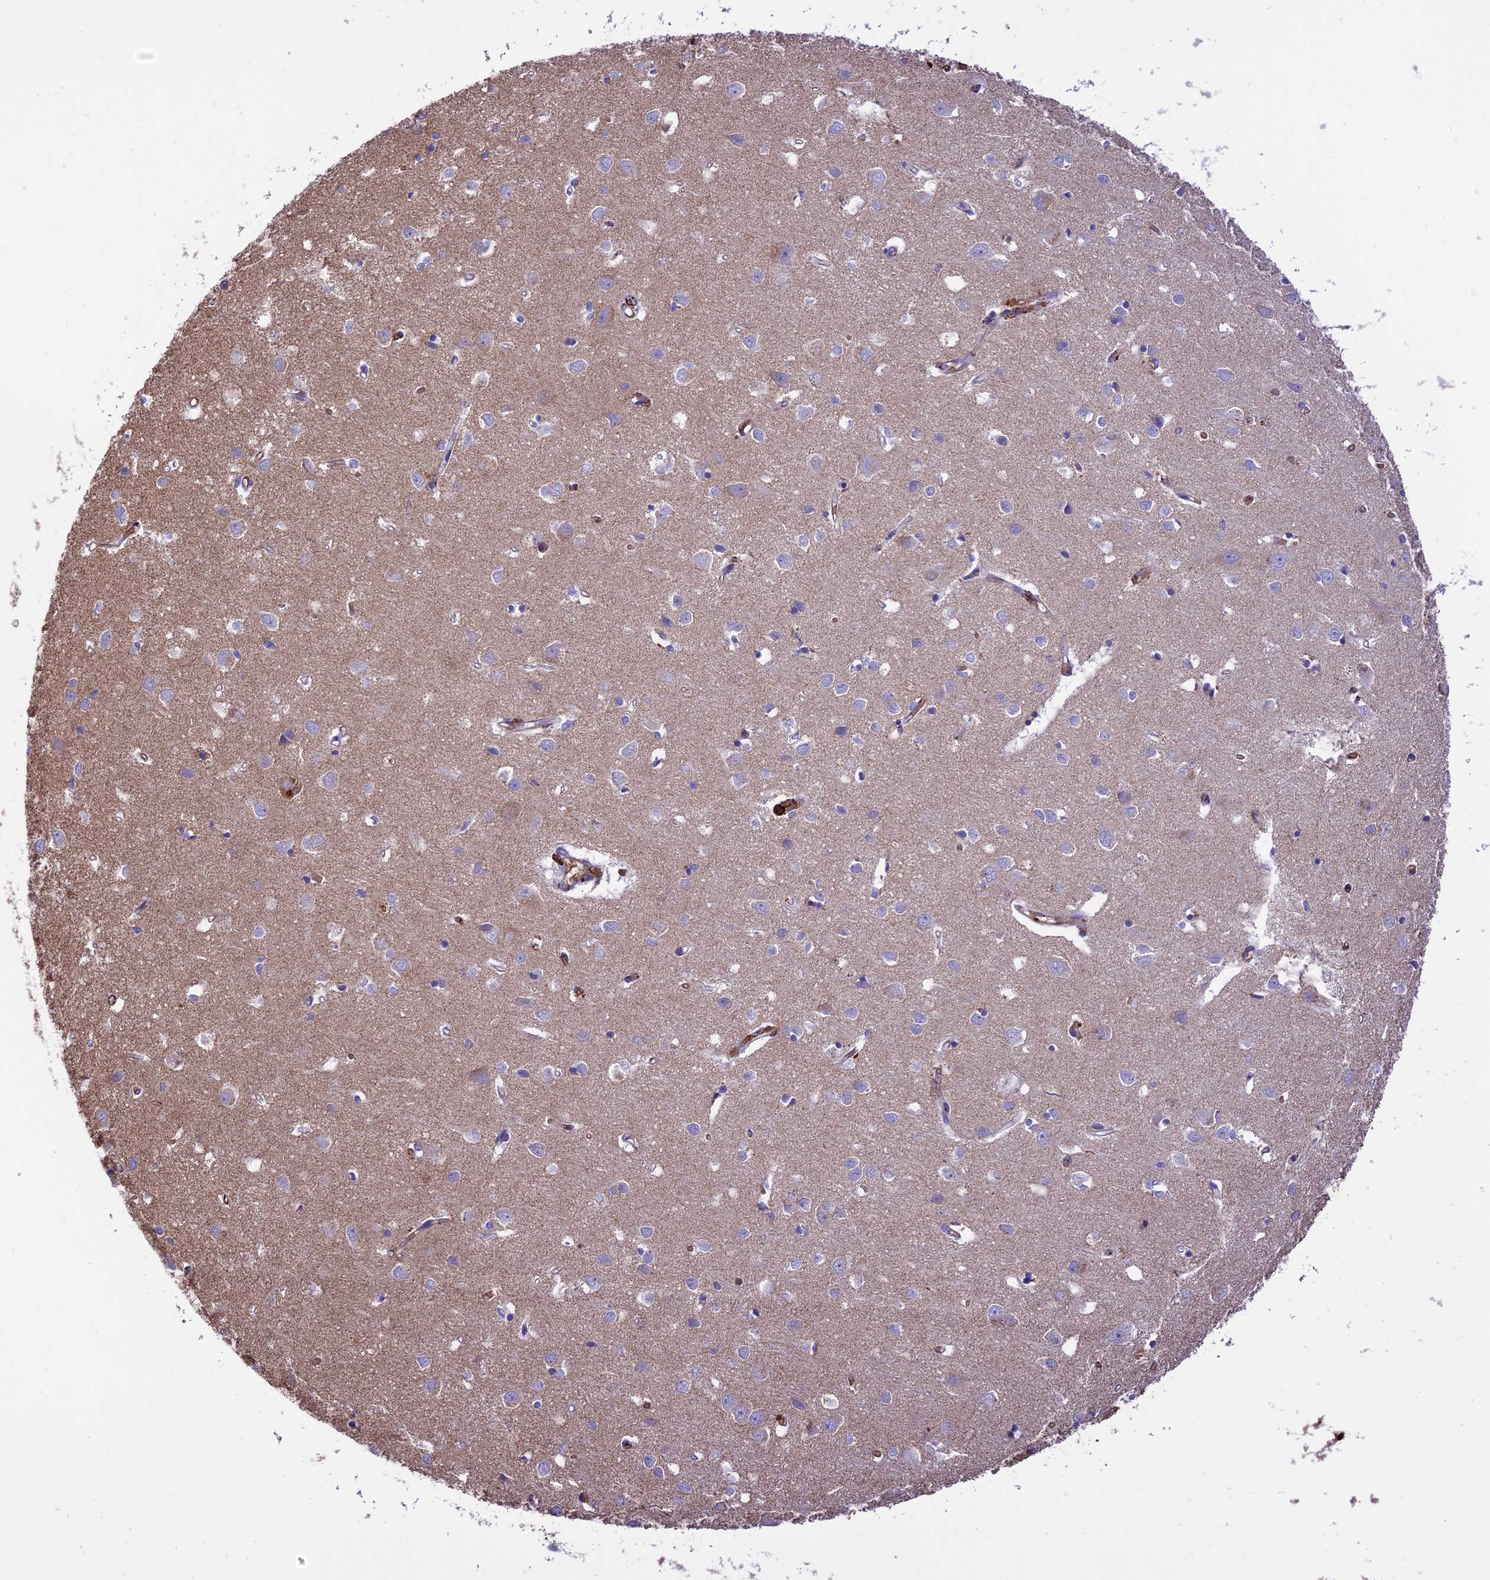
{"staining": {"intensity": "moderate", "quantity": ">75%", "location": "cytoplasmic/membranous"}, "tissue": "cerebral cortex", "cell_type": "Endothelial cells", "image_type": "normal", "snomed": [{"axis": "morphology", "description": "Normal tissue, NOS"}, {"axis": "topography", "description": "Cerebral cortex"}], "caption": "Immunohistochemistry (IHC) histopathology image of normal human cerebral cortex stained for a protein (brown), which reveals medium levels of moderate cytoplasmic/membranous positivity in approximately >75% of endothelial cells.", "gene": "TTC4", "patient": {"sex": "female", "age": 64}}